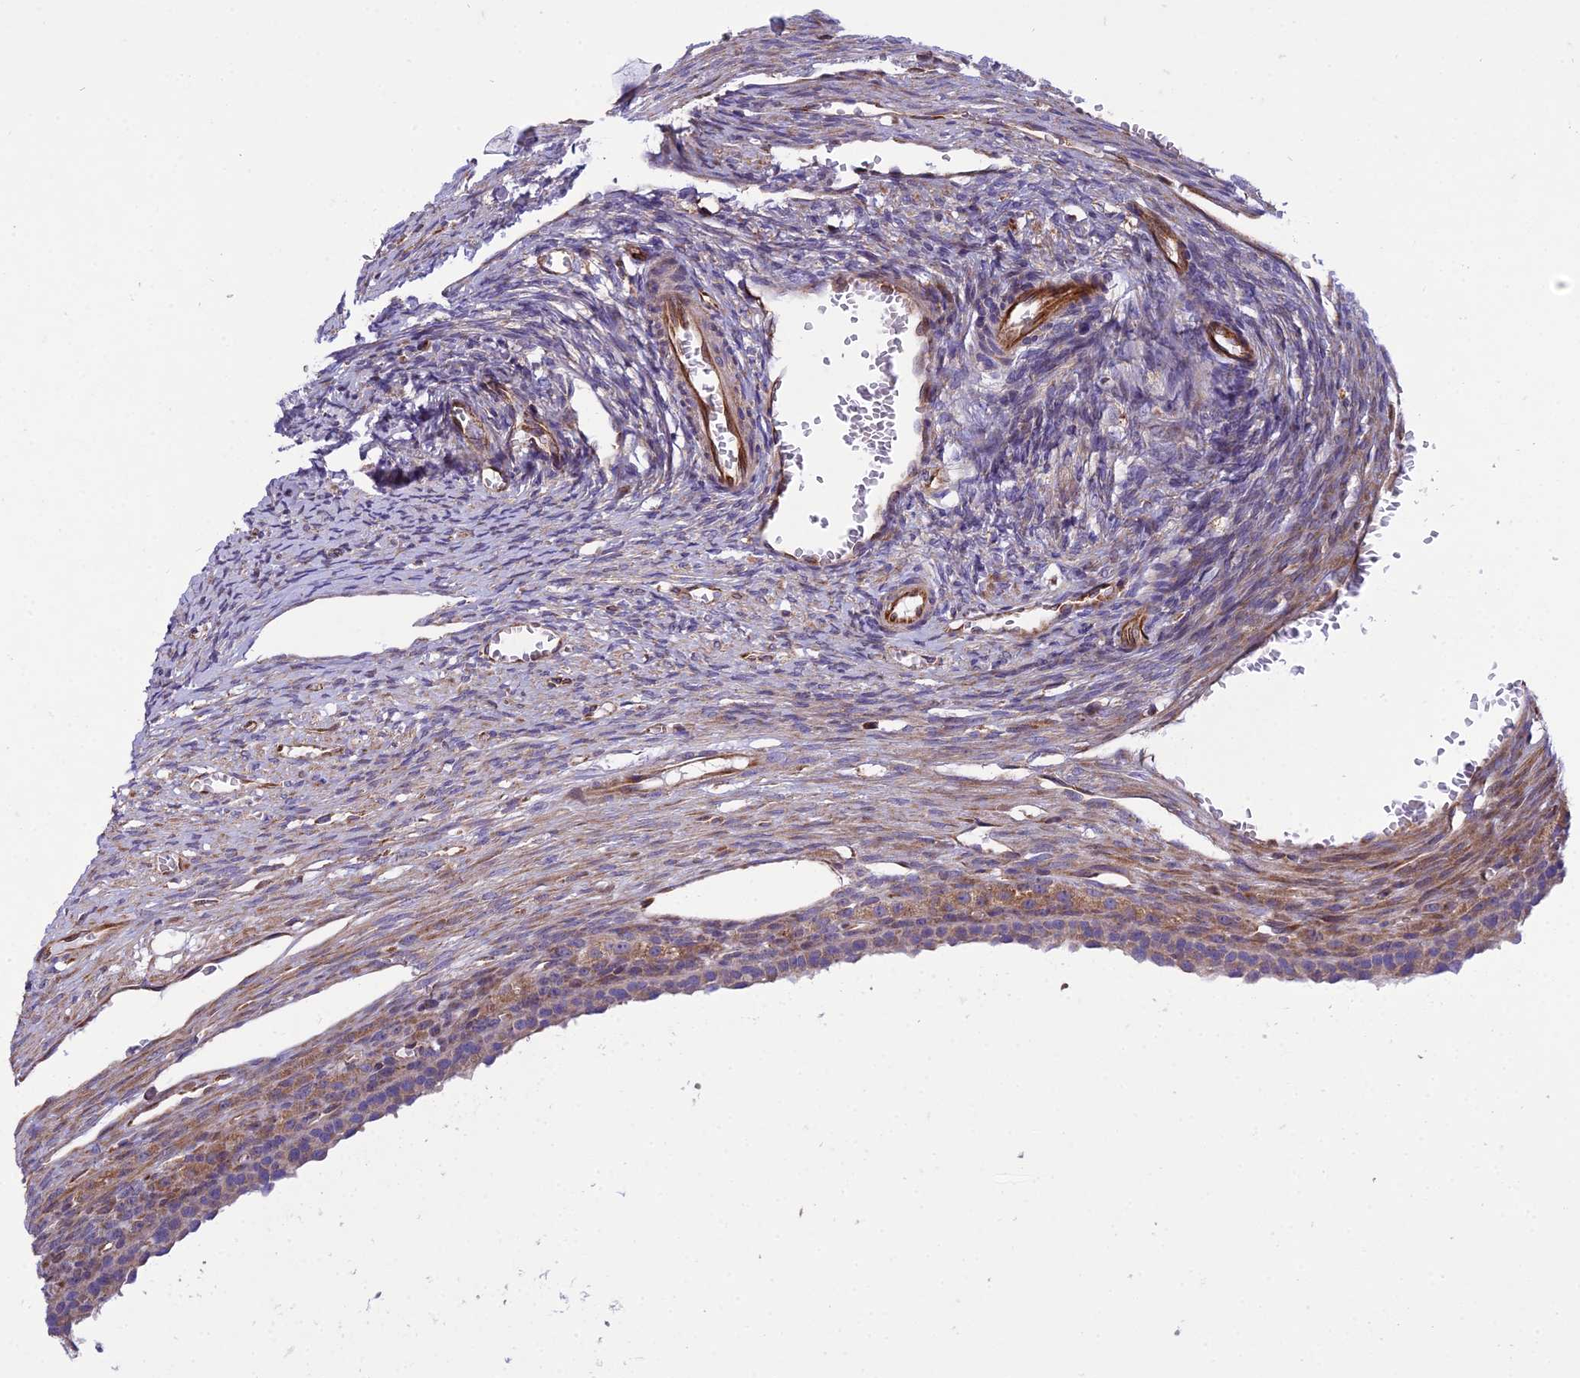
{"staining": {"intensity": "moderate", "quantity": ">75%", "location": "cytoplasmic/membranous"}, "tissue": "ovary", "cell_type": "Follicle cells", "image_type": "normal", "snomed": [{"axis": "morphology", "description": "Normal tissue, NOS"}, {"axis": "topography", "description": "Ovary"}], "caption": "High-power microscopy captured an IHC micrograph of unremarkable ovary, revealing moderate cytoplasmic/membranous positivity in about >75% of follicle cells.", "gene": "GIMAP1", "patient": {"sex": "female", "age": 27}}